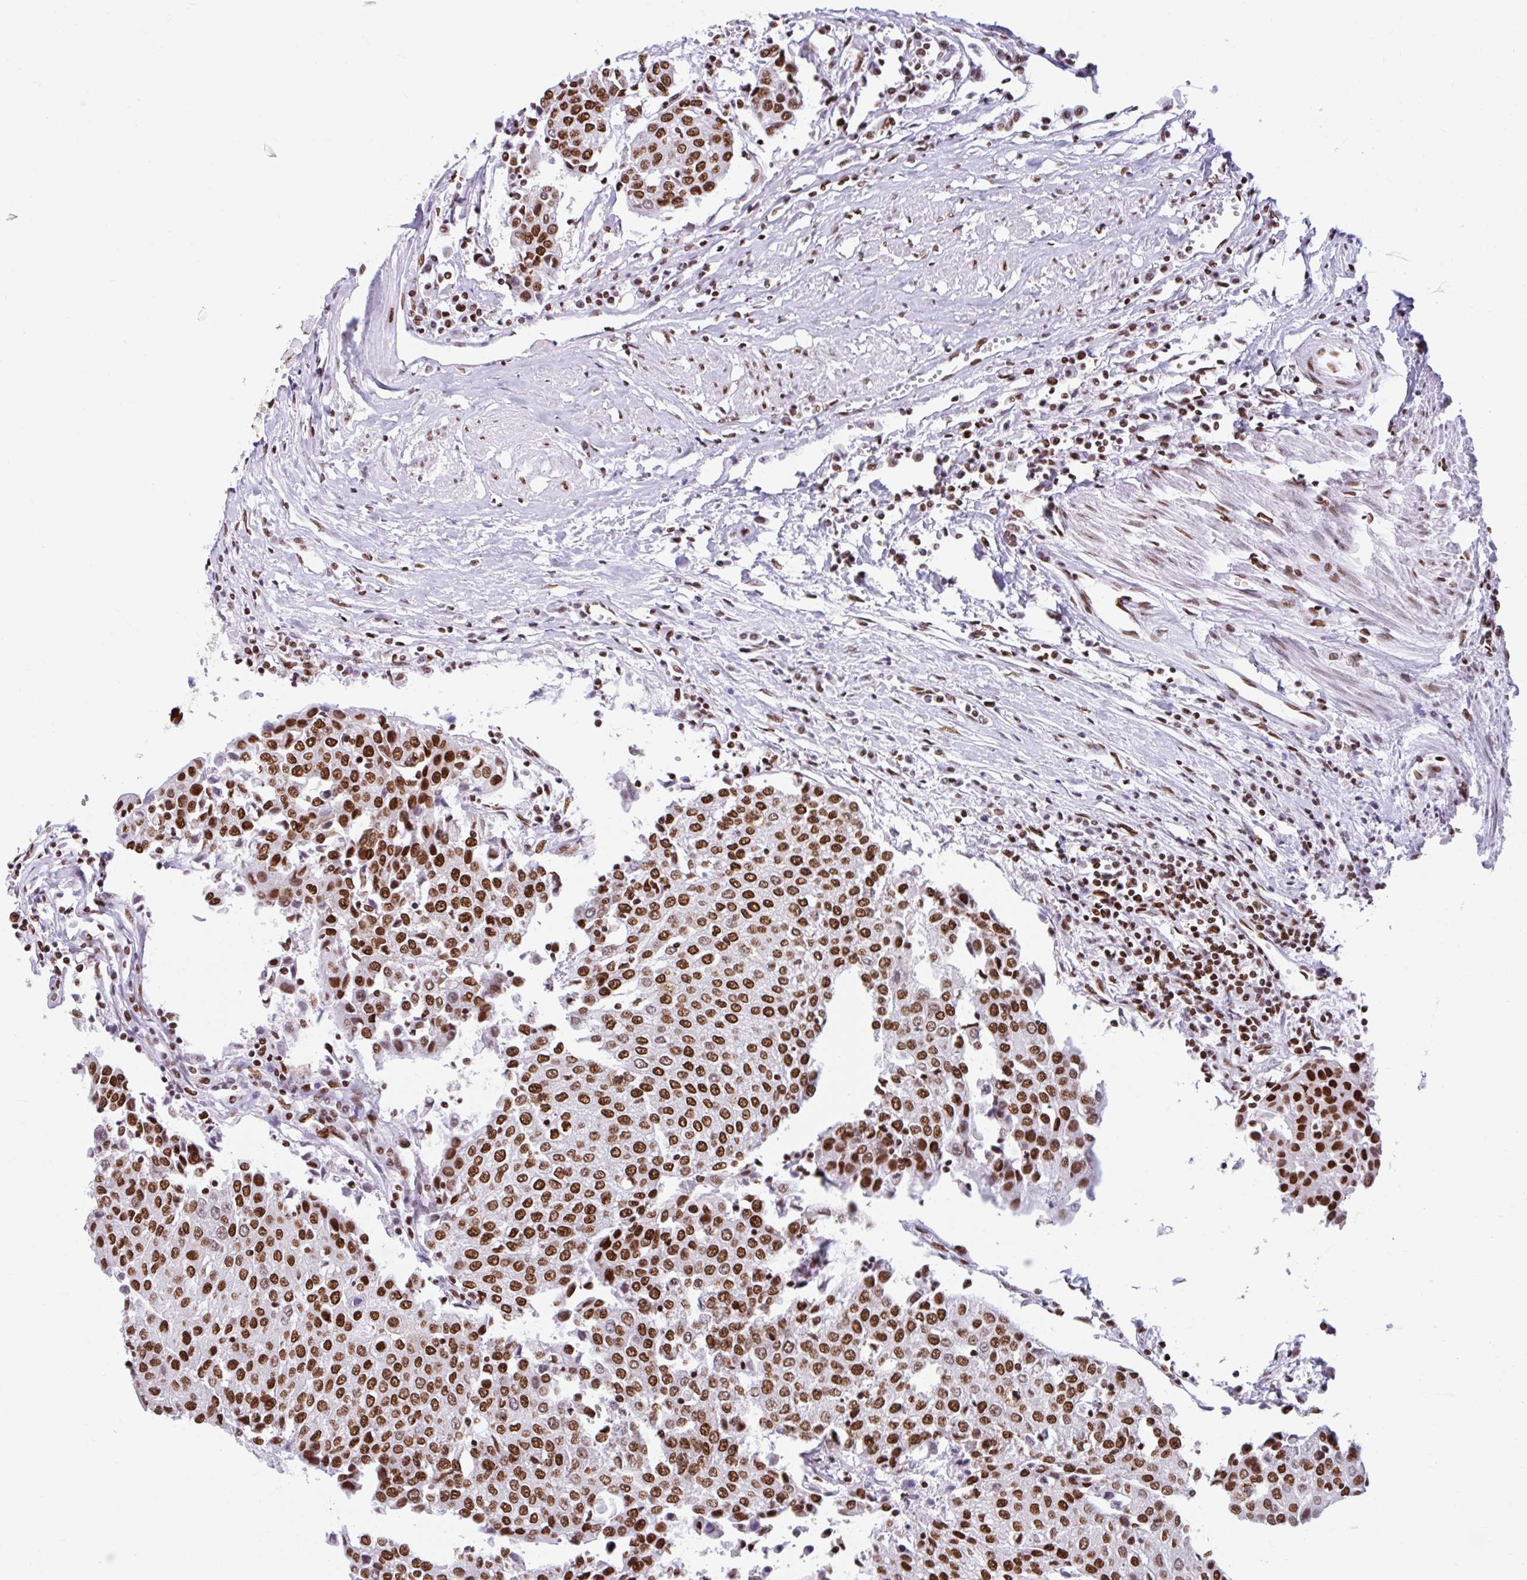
{"staining": {"intensity": "strong", "quantity": ">75%", "location": "nuclear"}, "tissue": "urothelial cancer", "cell_type": "Tumor cells", "image_type": "cancer", "snomed": [{"axis": "morphology", "description": "Urothelial carcinoma, High grade"}, {"axis": "topography", "description": "Urinary bladder"}], "caption": "A brown stain shows strong nuclear expression of a protein in high-grade urothelial carcinoma tumor cells.", "gene": "KHDRBS1", "patient": {"sex": "female", "age": 85}}